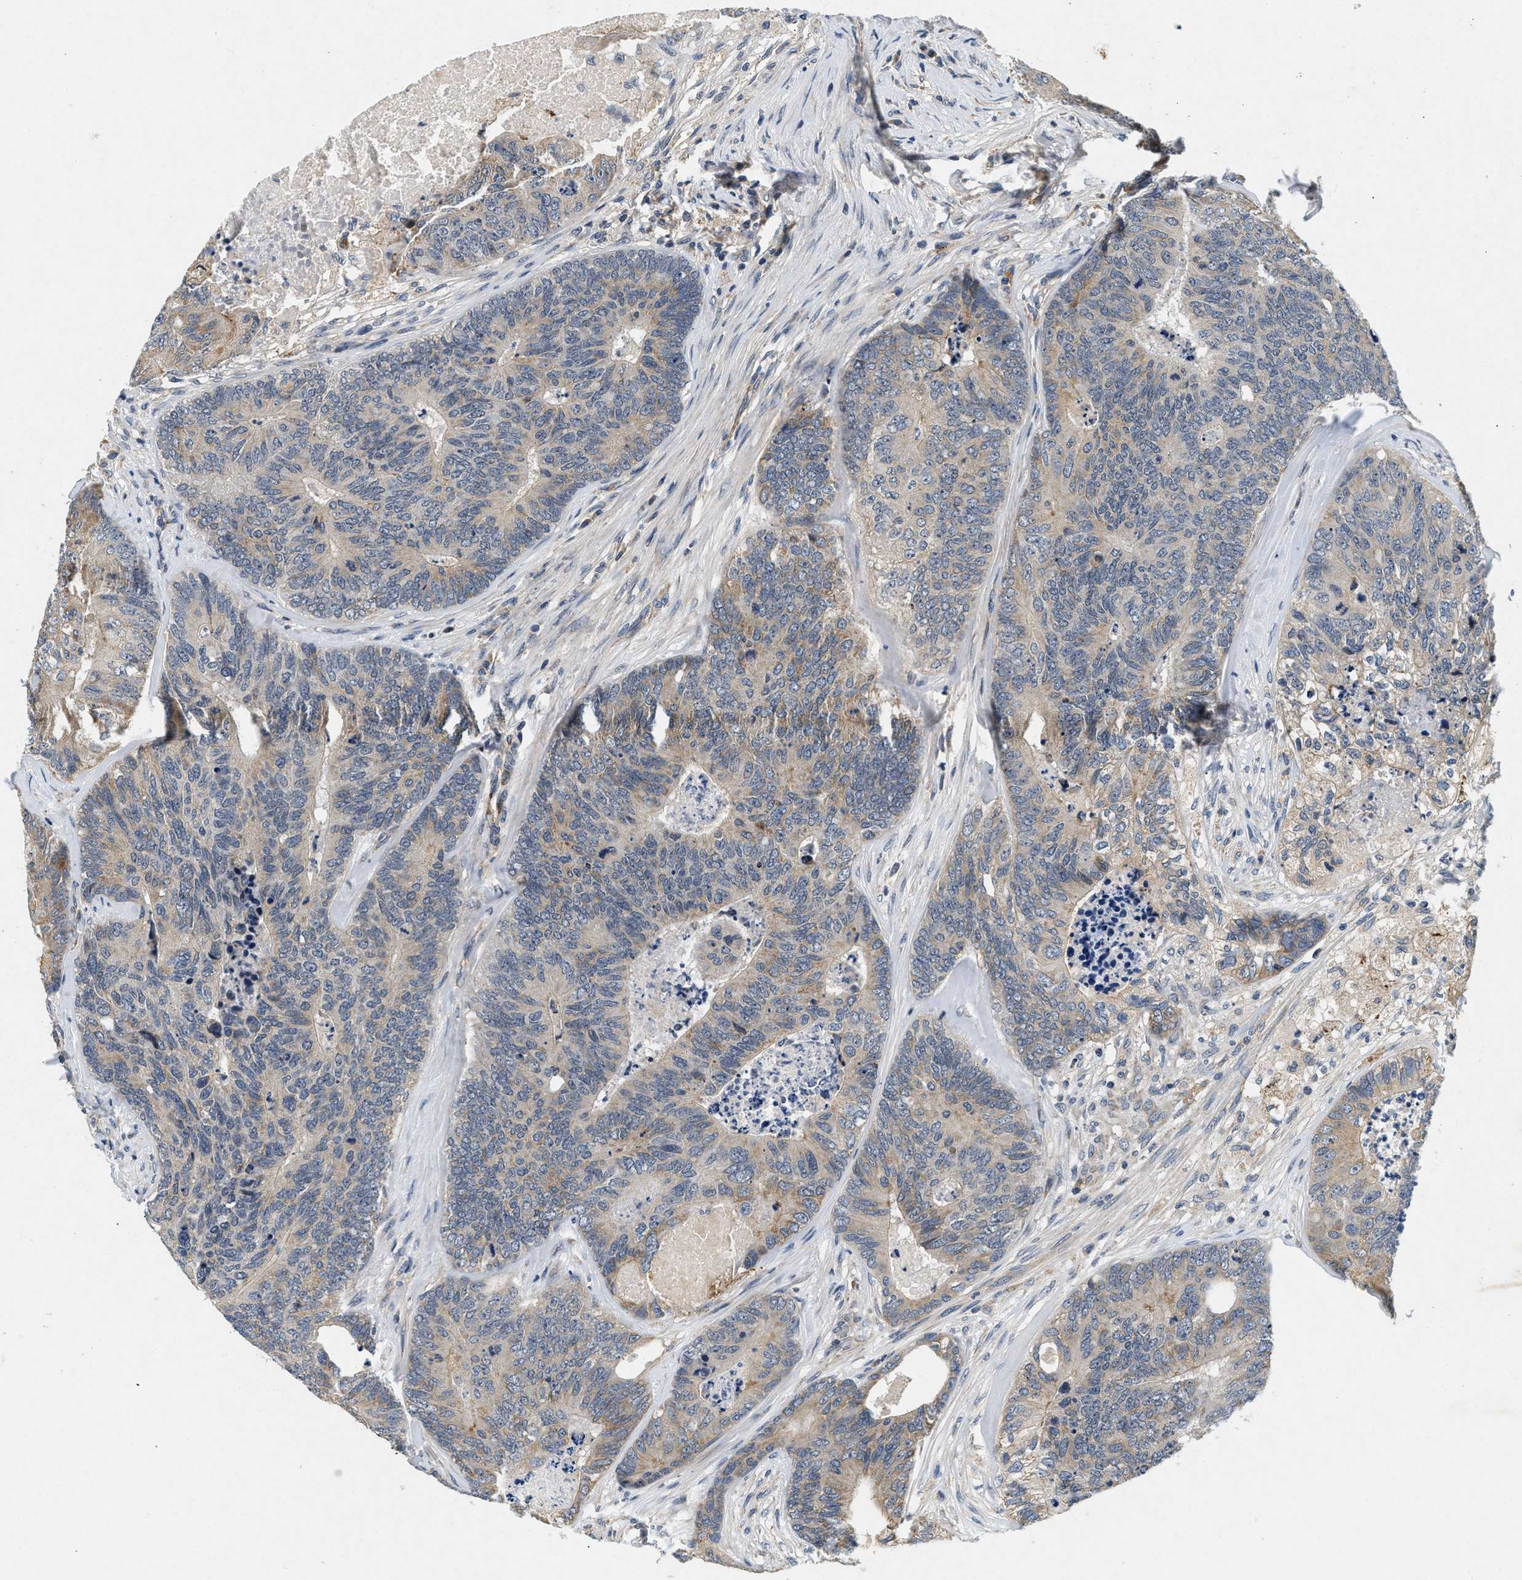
{"staining": {"intensity": "weak", "quantity": ">75%", "location": "cytoplasmic/membranous"}, "tissue": "colorectal cancer", "cell_type": "Tumor cells", "image_type": "cancer", "snomed": [{"axis": "morphology", "description": "Adenocarcinoma, NOS"}, {"axis": "topography", "description": "Colon"}], "caption": "This is an image of IHC staining of colorectal cancer, which shows weak positivity in the cytoplasmic/membranous of tumor cells.", "gene": "PDP1", "patient": {"sex": "female", "age": 67}}